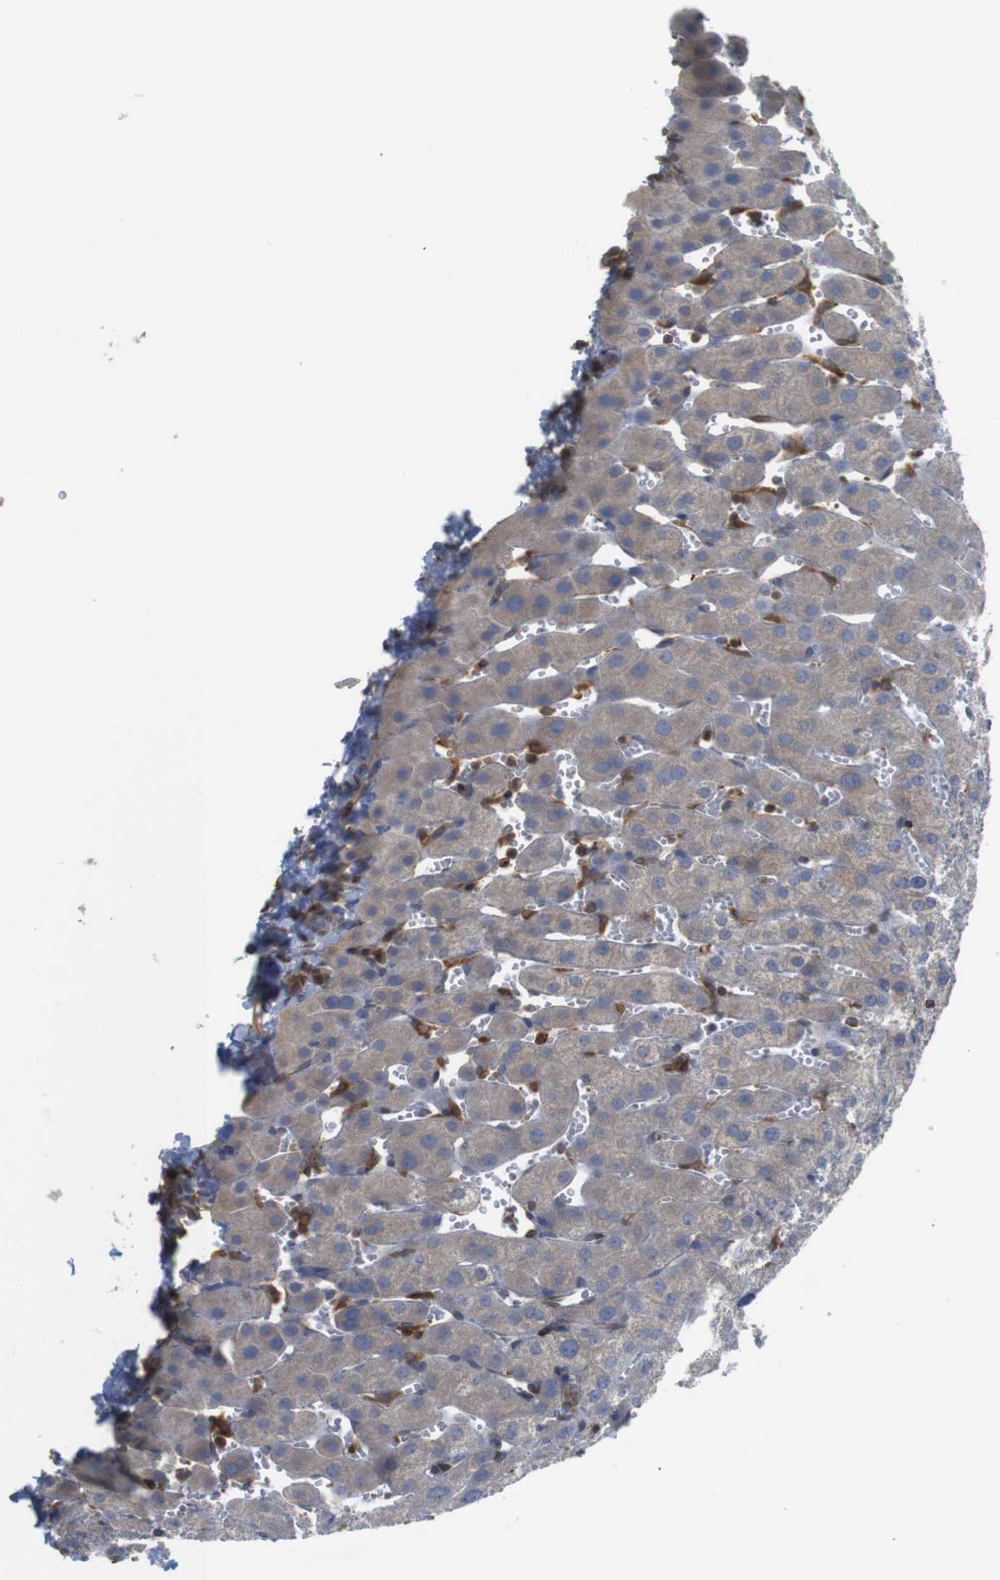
{"staining": {"intensity": "moderate", "quantity": ">75%", "location": "cytoplasmic/membranous"}, "tissue": "liver", "cell_type": "Cholangiocytes", "image_type": "normal", "snomed": [{"axis": "morphology", "description": "Normal tissue, NOS"}, {"axis": "morphology", "description": "Fibrosis, NOS"}, {"axis": "topography", "description": "Liver"}], "caption": "The histopathology image reveals a brown stain indicating the presence of a protein in the cytoplasmic/membranous of cholangiocytes in liver.", "gene": "ARL6IP5", "patient": {"sex": "female", "age": 29}}